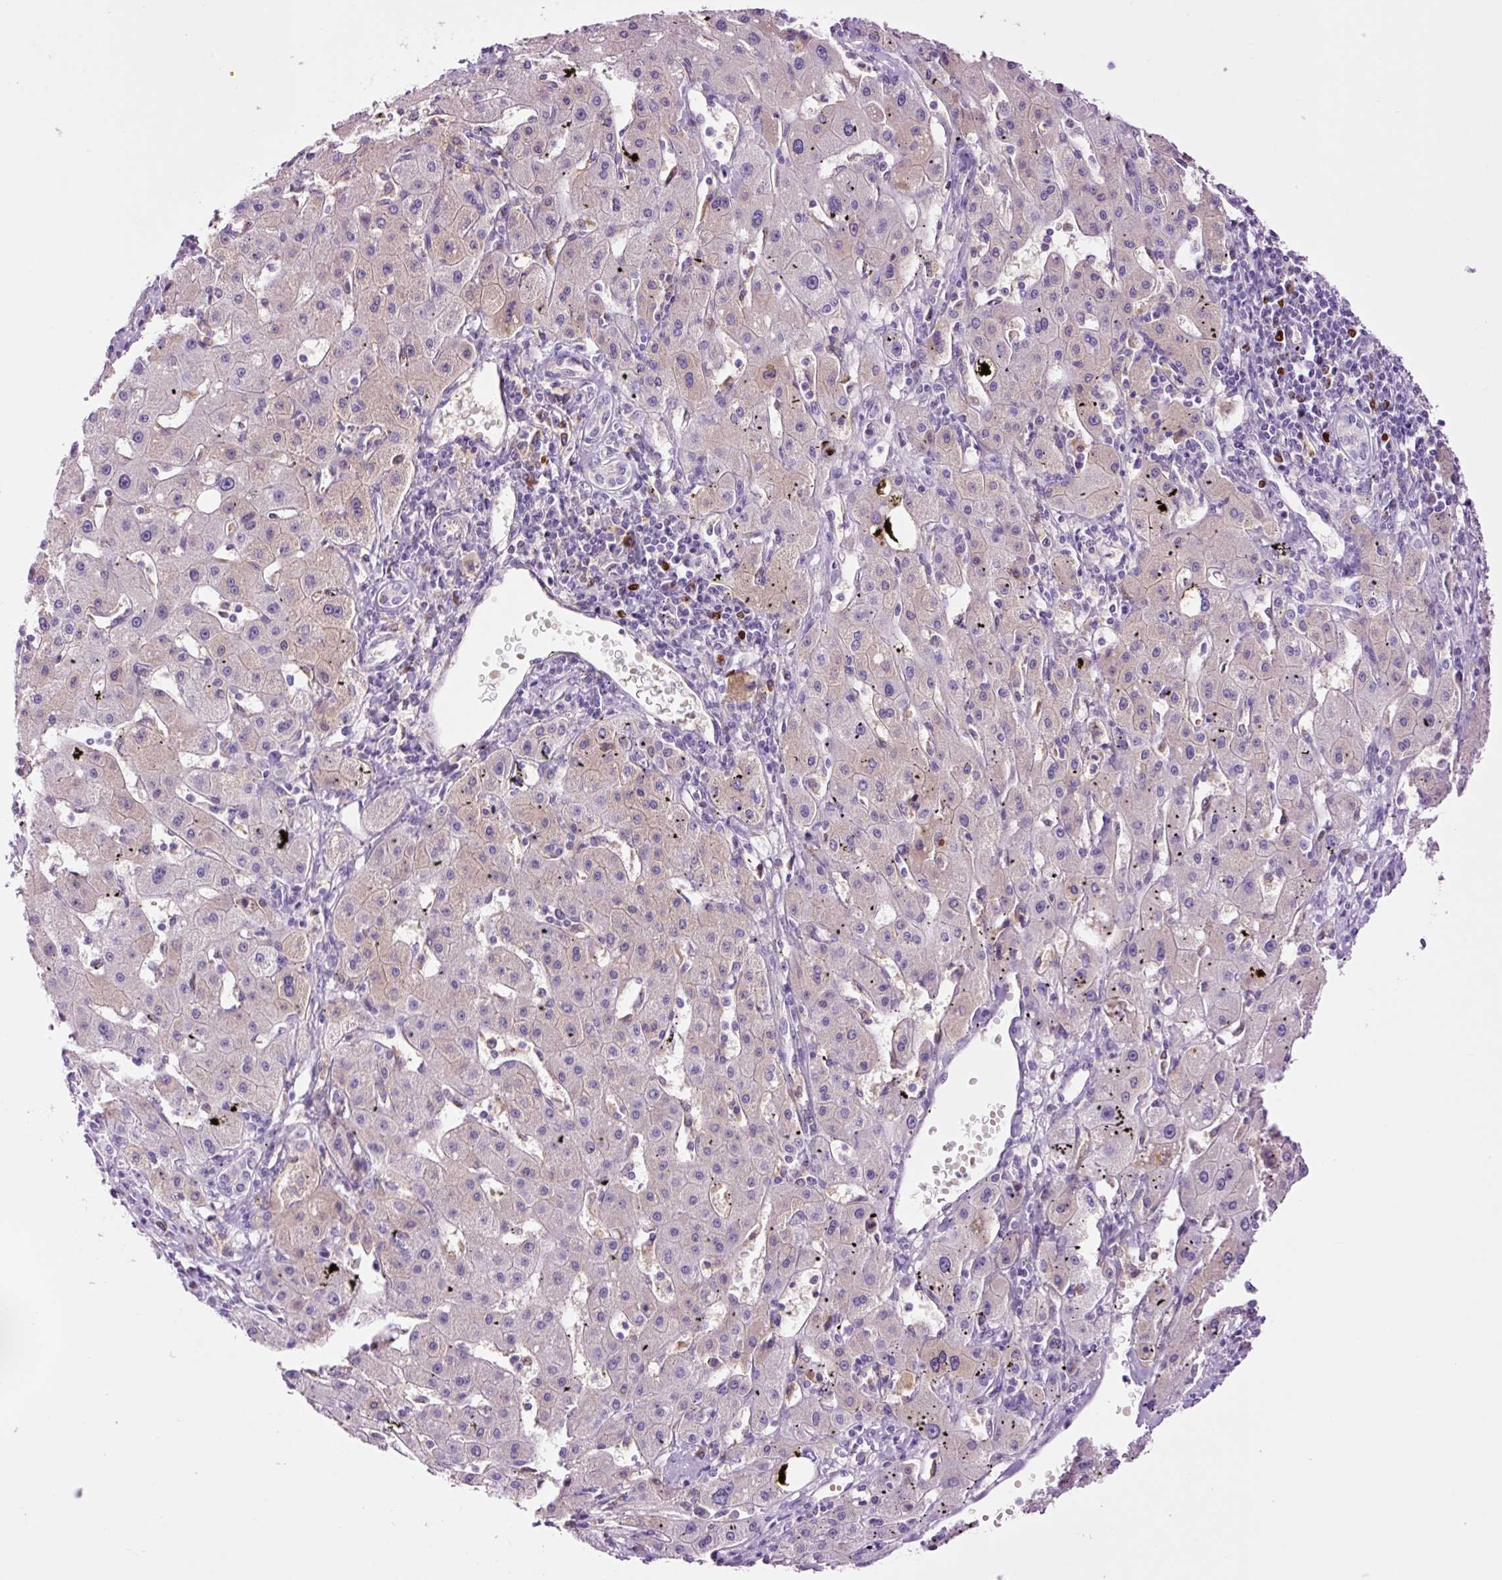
{"staining": {"intensity": "weak", "quantity": "<25%", "location": "cytoplasmic/membranous"}, "tissue": "liver cancer", "cell_type": "Tumor cells", "image_type": "cancer", "snomed": [{"axis": "morphology", "description": "Carcinoma, Hepatocellular, NOS"}, {"axis": "topography", "description": "Liver"}], "caption": "This is an immunohistochemistry (IHC) micrograph of human hepatocellular carcinoma (liver). There is no expression in tumor cells.", "gene": "DPPA4", "patient": {"sex": "male", "age": 72}}